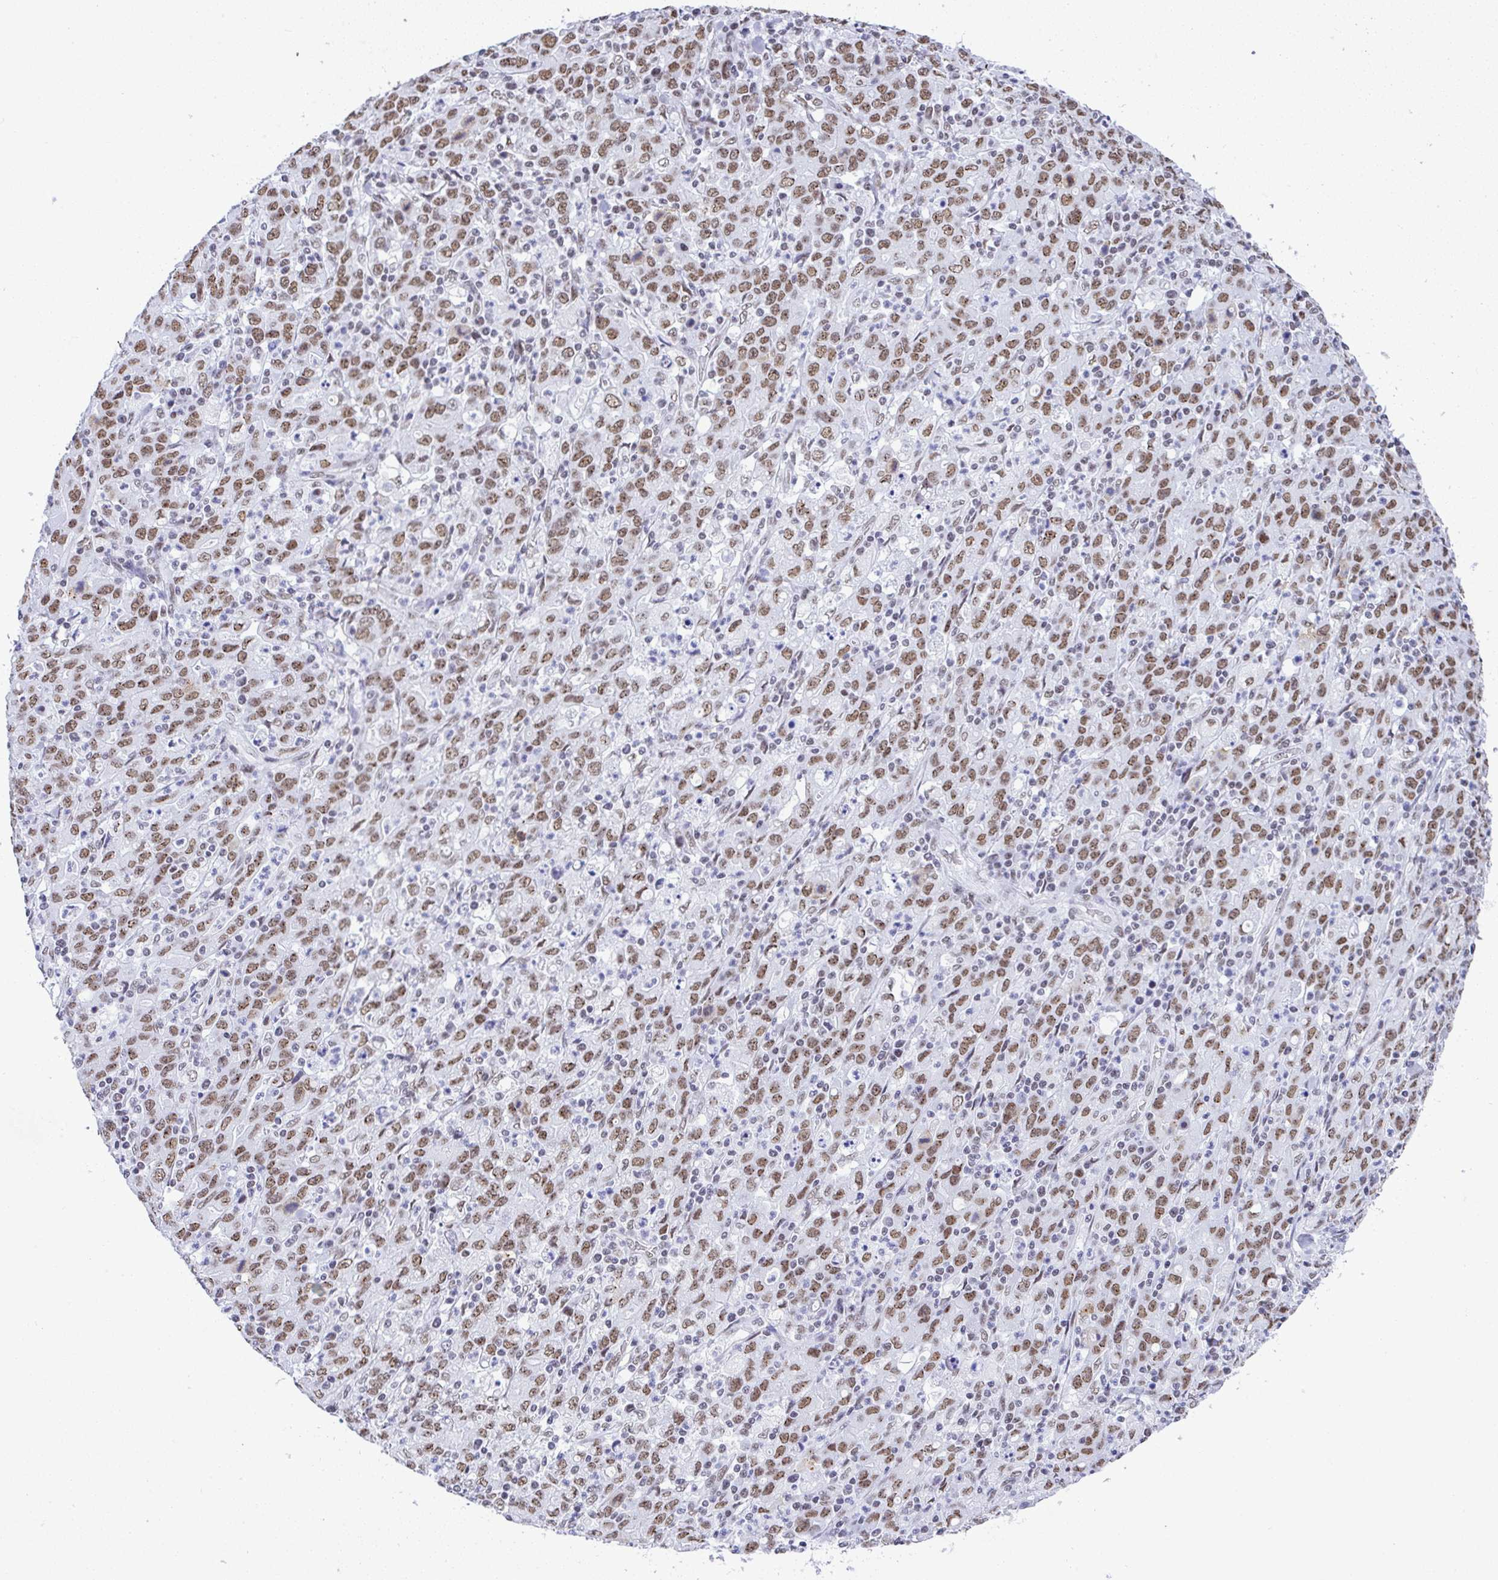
{"staining": {"intensity": "moderate", "quantity": ">75%", "location": "nuclear"}, "tissue": "stomach cancer", "cell_type": "Tumor cells", "image_type": "cancer", "snomed": [{"axis": "morphology", "description": "Adenocarcinoma, NOS"}, {"axis": "topography", "description": "Stomach, upper"}], "caption": "Protein expression analysis of human stomach cancer (adenocarcinoma) reveals moderate nuclear positivity in approximately >75% of tumor cells. Immunohistochemistry stains the protein of interest in brown and the nuclei are stained blue.", "gene": "DDX52", "patient": {"sex": "male", "age": 69}}